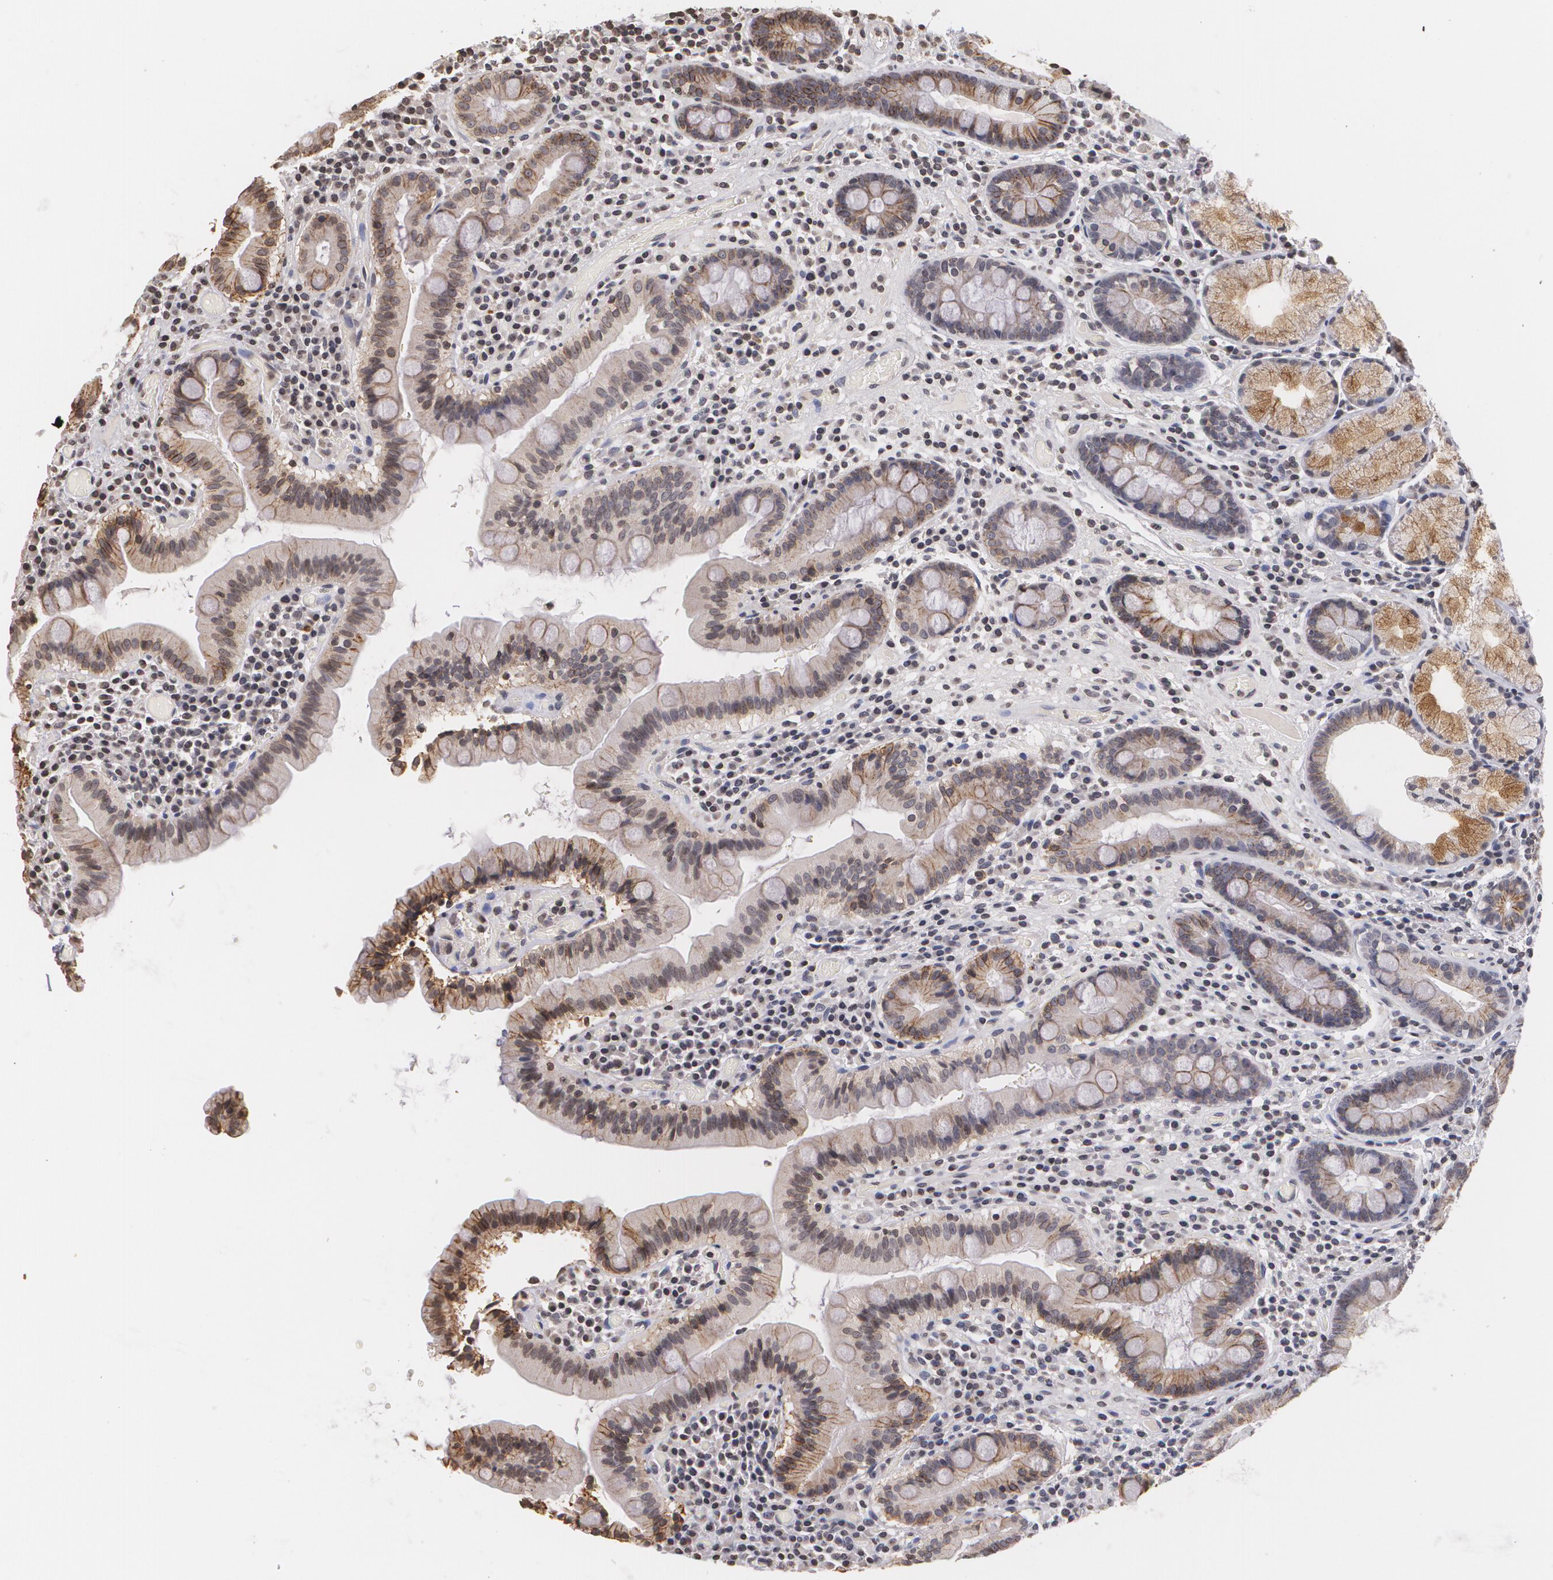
{"staining": {"intensity": "moderate", "quantity": "25%-75%", "location": "cytoplasmic/membranous"}, "tissue": "duodenum", "cell_type": "Glandular cells", "image_type": "normal", "snomed": [{"axis": "morphology", "description": "Normal tissue, NOS"}, {"axis": "topography", "description": "Stomach, lower"}, {"axis": "topography", "description": "Duodenum"}], "caption": "Benign duodenum reveals moderate cytoplasmic/membranous staining in approximately 25%-75% of glandular cells, visualized by immunohistochemistry. (DAB (3,3'-diaminobenzidine) IHC with brightfield microscopy, high magnification).", "gene": "THRB", "patient": {"sex": "male", "age": 84}}